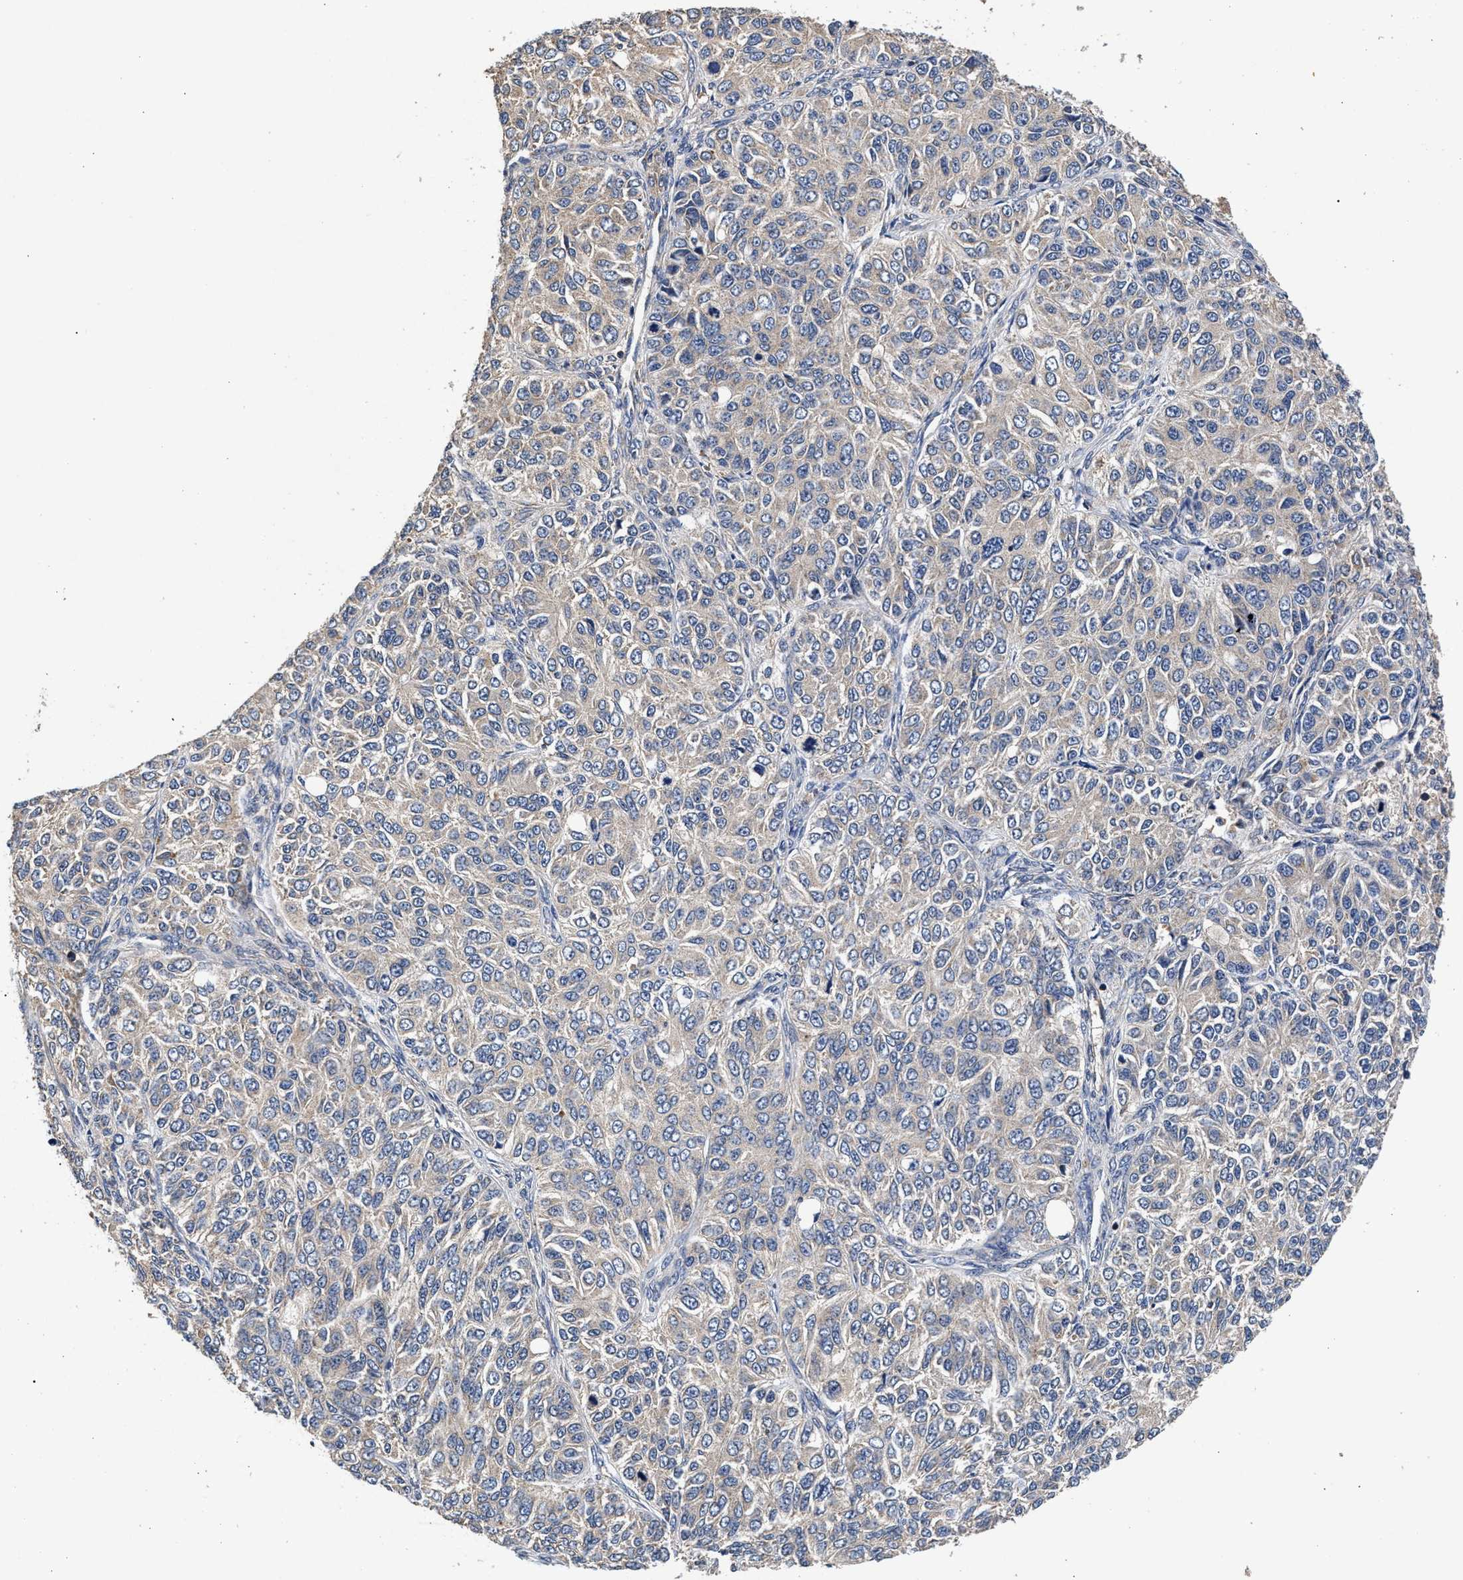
{"staining": {"intensity": "negative", "quantity": "none", "location": "none"}, "tissue": "ovarian cancer", "cell_type": "Tumor cells", "image_type": "cancer", "snomed": [{"axis": "morphology", "description": "Carcinoma, endometroid"}, {"axis": "topography", "description": "Ovary"}], "caption": "Tumor cells are negative for brown protein staining in ovarian cancer (endometroid carcinoma). (IHC, brightfield microscopy, high magnification).", "gene": "NFKB2", "patient": {"sex": "female", "age": 51}}